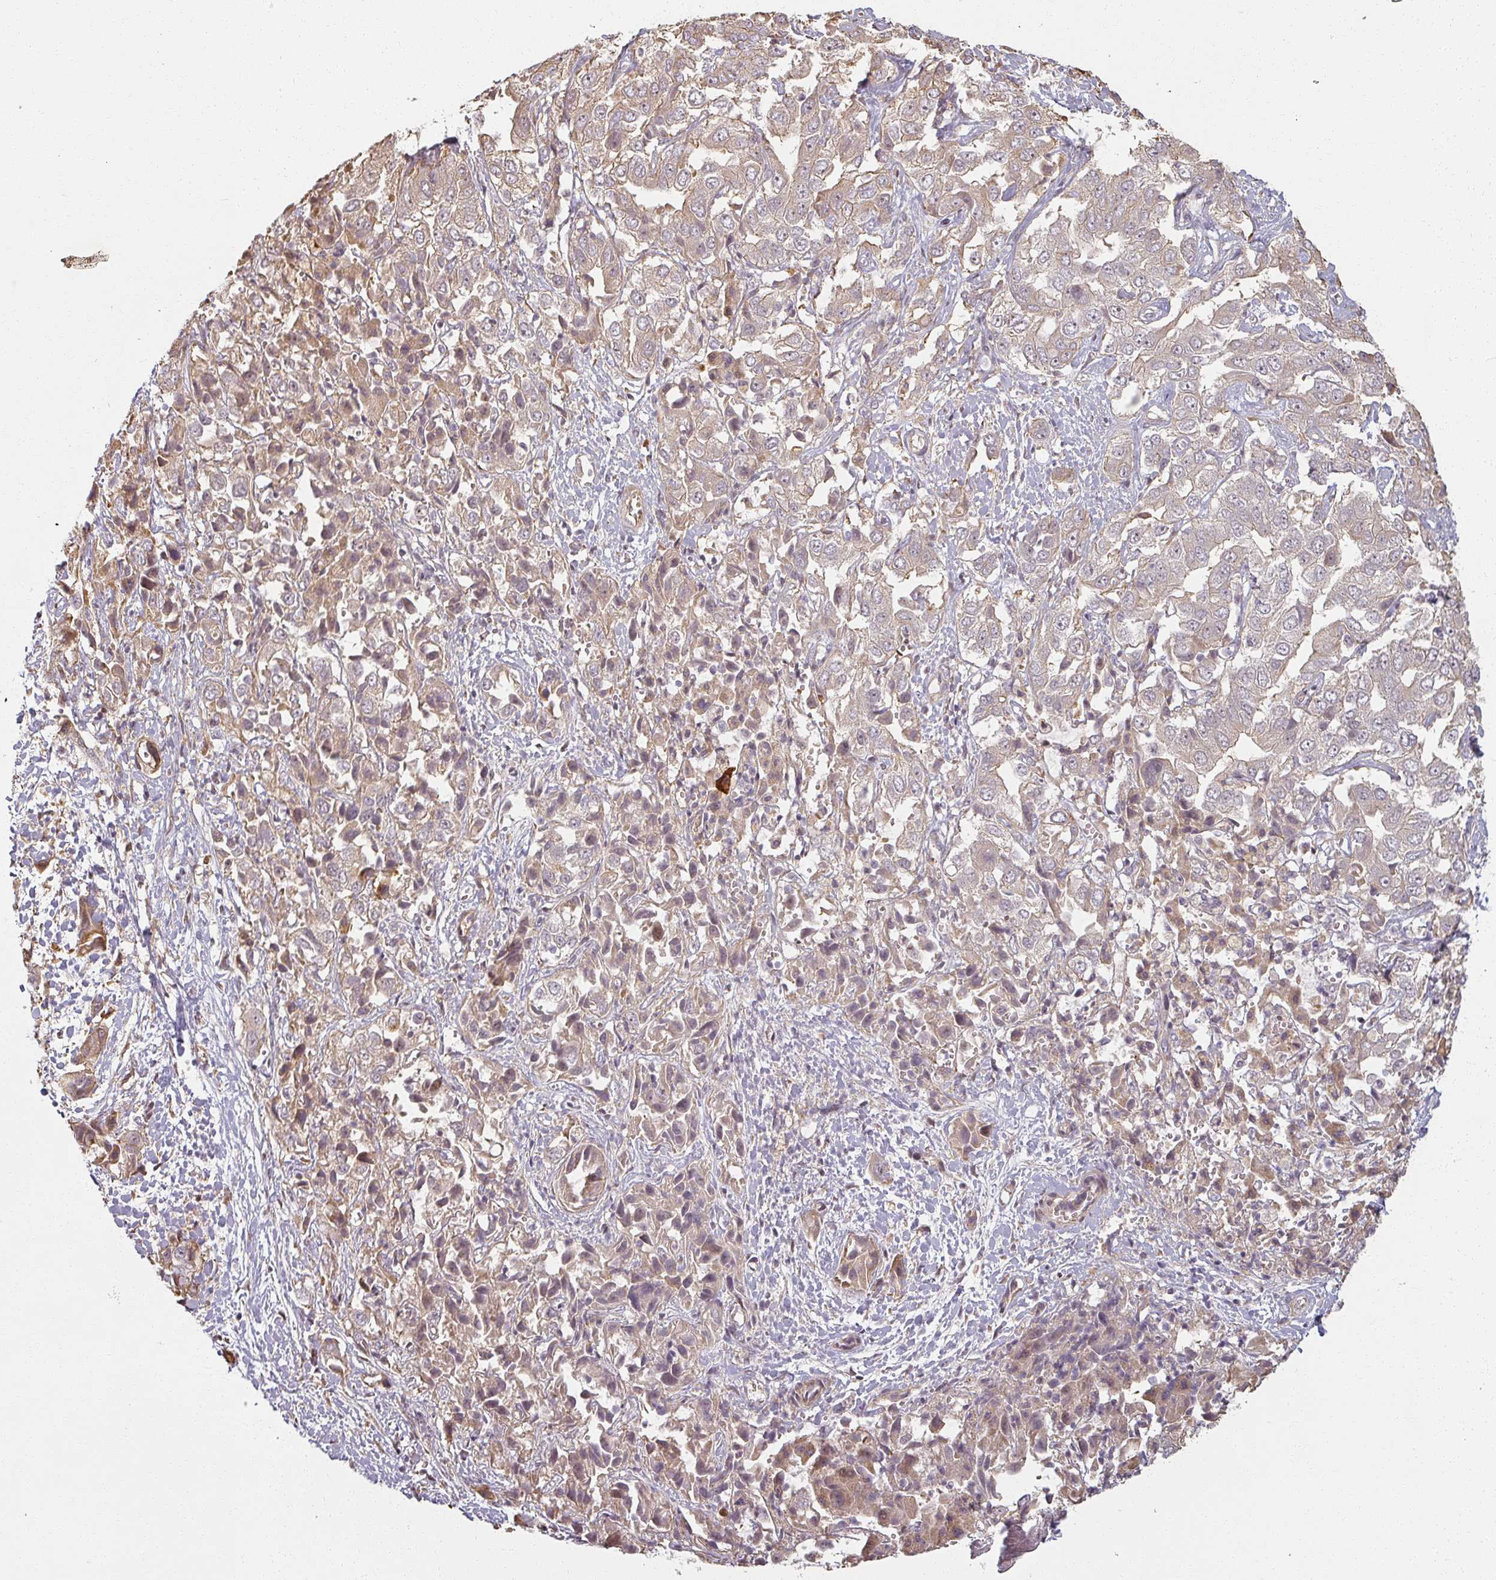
{"staining": {"intensity": "moderate", "quantity": "<25%", "location": "cytoplasmic/membranous,nuclear"}, "tissue": "liver cancer", "cell_type": "Tumor cells", "image_type": "cancer", "snomed": [{"axis": "morphology", "description": "Cholangiocarcinoma"}, {"axis": "topography", "description": "Liver"}], "caption": "There is low levels of moderate cytoplasmic/membranous and nuclear expression in tumor cells of liver cholangiocarcinoma, as demonstrated by immunohistochemical staining (brown color).", "gene": "MED19", "patient": {"sex": "female", "age": 52}}